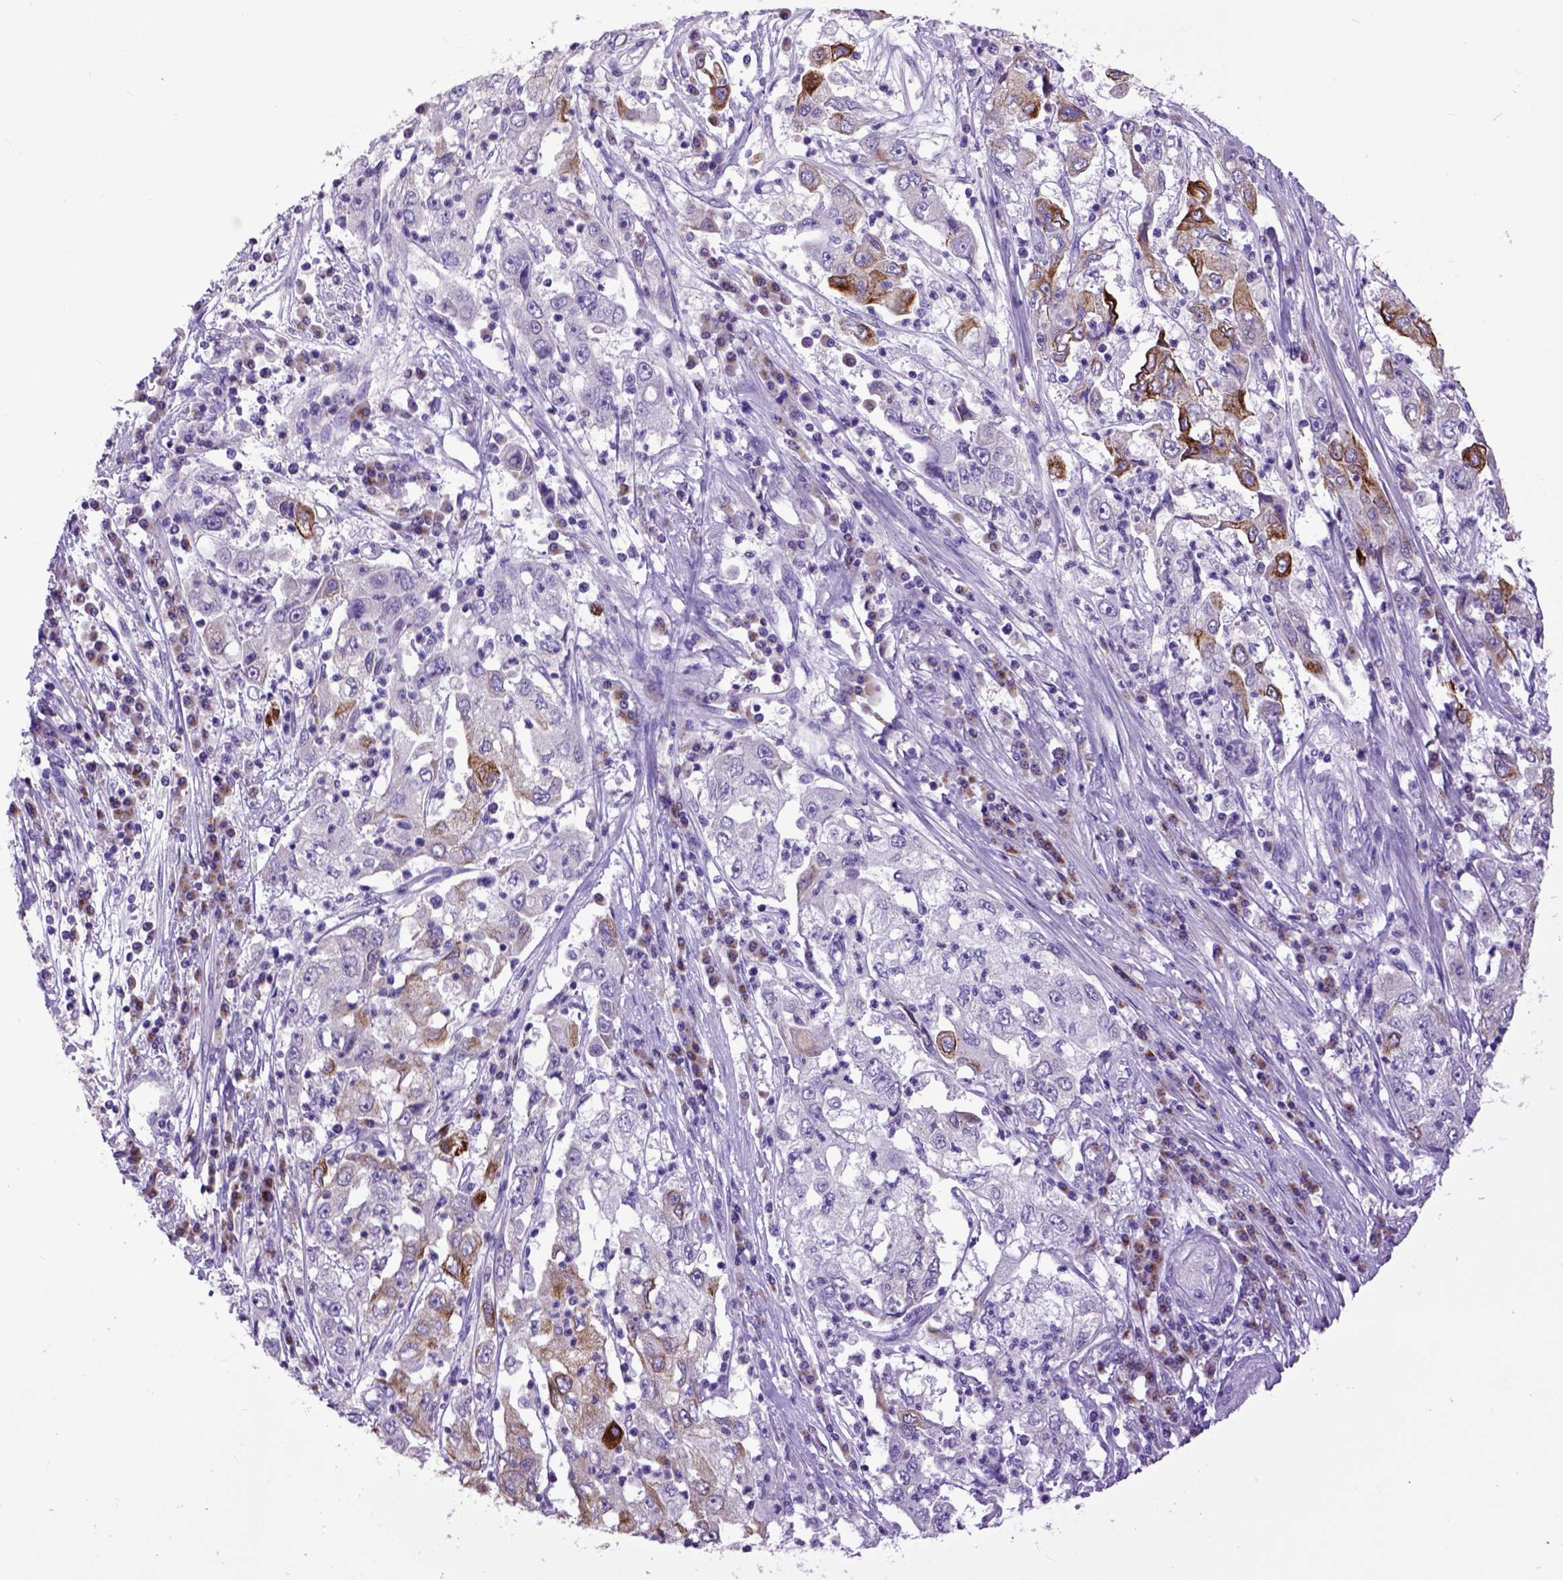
{"staining": {"intensity": "strong", "quantity": "<25%", "location": "cytoplasmic/membranous"}, "tissue": "cervical cancer", "cell_type": "Tumor cells", "image_type": "cancer", "snomed": [{"axis": "morphology", "description": "Squamous cell carcinoma, NOS"}, {"axis": "topography", "description": "Cervix"}], "caption": "Brown immunohistochemical staining in human cervical cancer (squamous cell carcinoma) demonstrates strong cytoplasmic/membranous positivity in approximately <25% of tumor cells. Using DAB (3,3'-diaminobenzidine) (brown) and hematoxylin (blue) stains, captured at high magnification using brightfield microscopy.", "gene": "RAB25", "patient": {"sex": "female", "age": 36}}